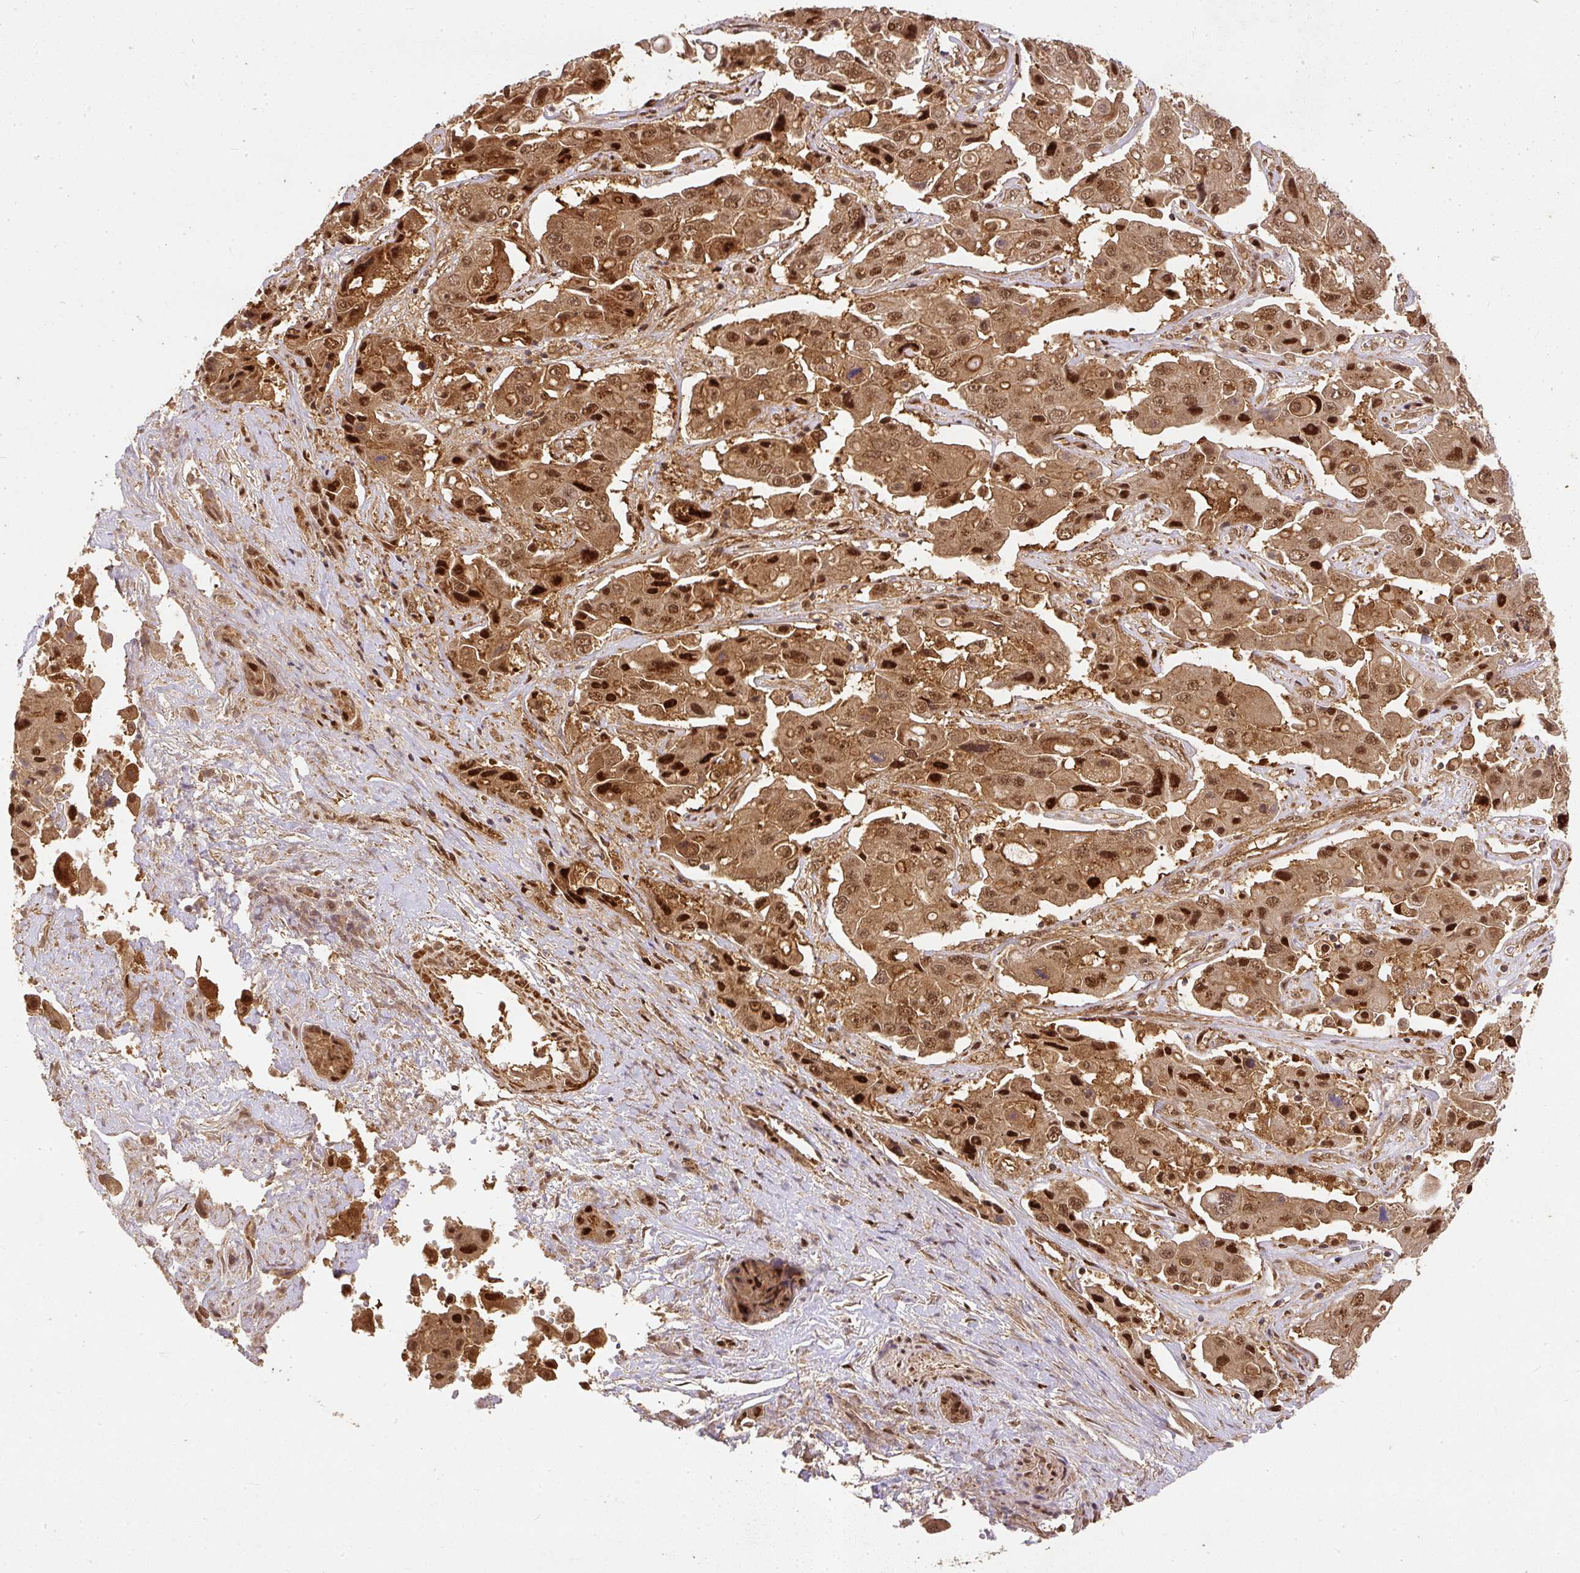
{"staining": {"intensity": "strong", "quantity": ">75%", "location": "cytoplasmic/membranous,nuclear"}, "tissue": "liver cancer", "cell_type": "Tumor cells", "image_type": "cancer", "snomed": [{"axis": "morphology", "description": "Cholangiocarcinoma"}, {"axis": "topography", "description": "Liver"}], "caption": "Protein staining of liver cholangiocarcinoma tissue displays strong cytoplasmic/membranous and nuclear expression in approximately >75% of tumor cells.", "gene": "PSMD1", "patient": {"sex": "male", "age": 67}}